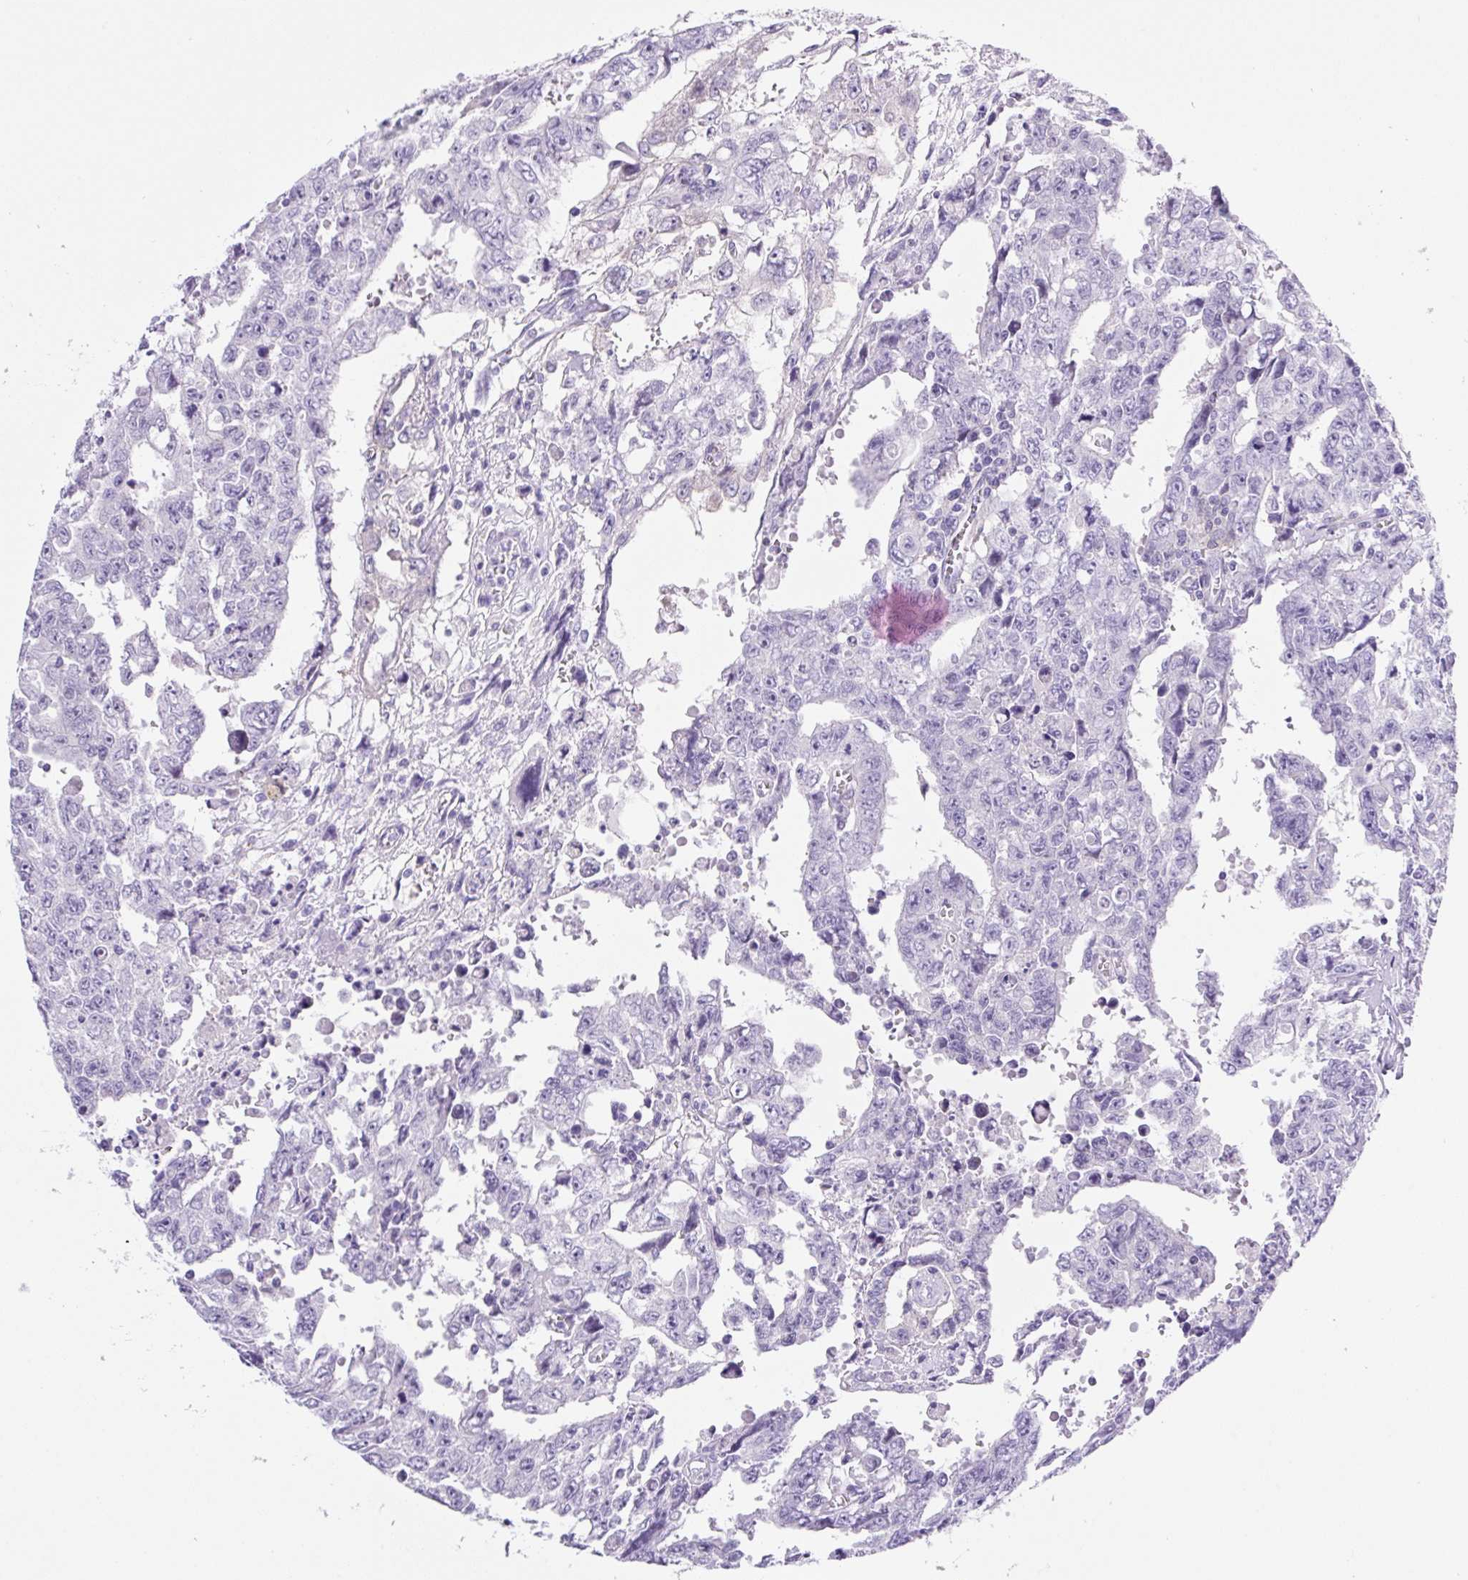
{"staining": {"intensity": "negative", "quantity": "none", "location": "none"}, "tissue": "testis cancer", "cell_type": "Tumor cells", "image_type": "cancer", "snomed": [{"axis": "morphology", "description": "Carcinoma, Embryonal, NOS"}, {"axis": "topography", "description": "Testis"}], "caption": "Tumor cells are negative for brown protein staining in testis embryonal carcinoma.", "gene": "CAMK2B", "patient": {"sex": "male", "age": 24}}